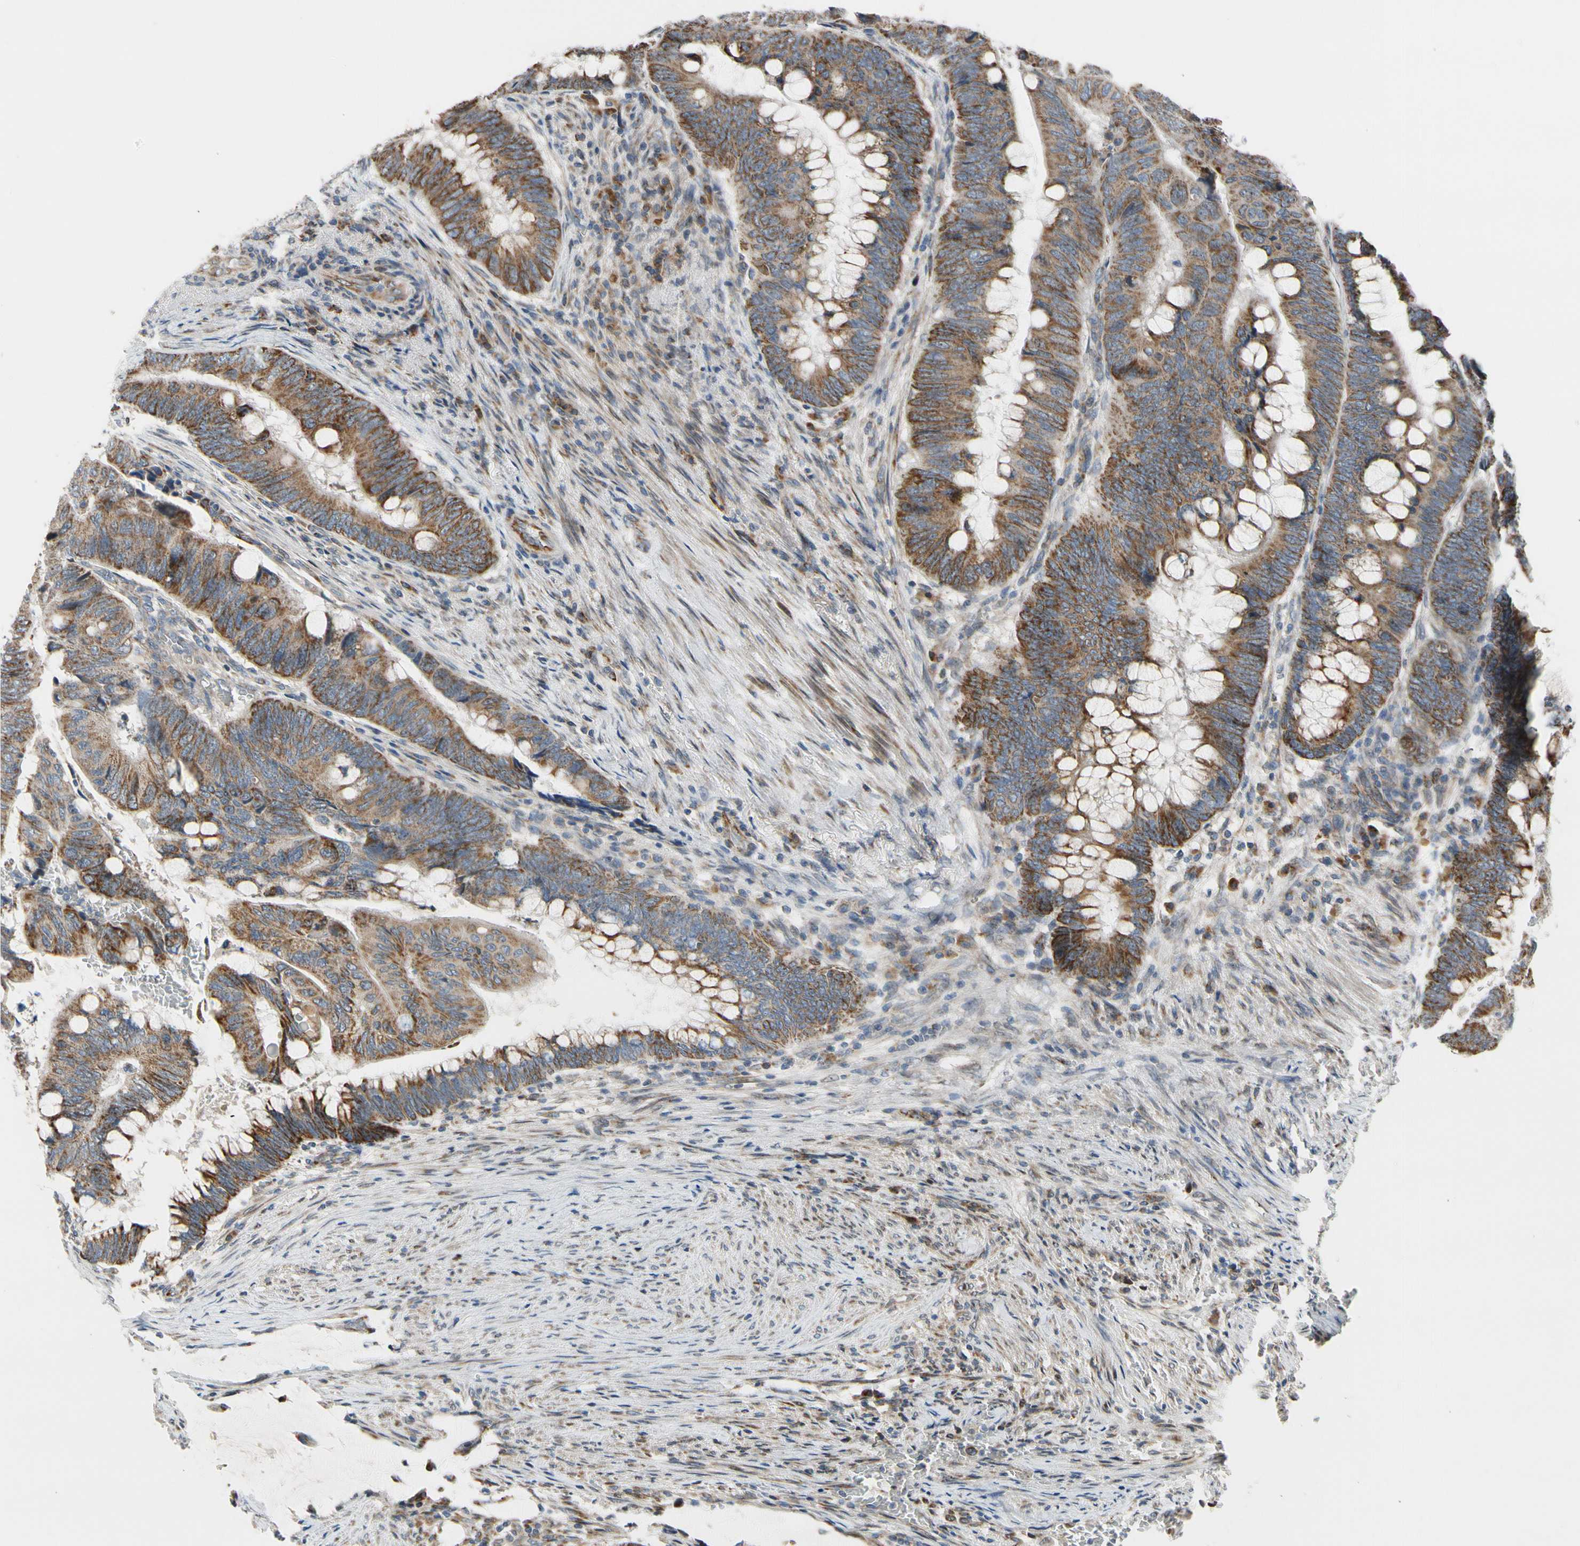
{"staining": {"intensity": "moderate", "quantity": ">75%", "location": "cytoplasmic/membranous"}, "tissue": "colorectal cancer", "cell_type": "Tumor cells", "image_type": "cancer", "snomed": [{"axis": "morphology", "description": "Normal tissue, NOS"}, {"axis": "morphology", "description": "Adenocarcinoma, NOS"}, {"axis": "topography", "description": "Rectum"}, {"axis": "topography", "description": "Peripheral nerve tissue"}], "caption": "Adenocarcinoma (colorectal) tissue reveals moderate cytoplasmic/membranous staining in approximately >75% of tumor cells, visualized by immunohistochemistry. Ihc stains the protein of interest in brown and the nuclei are stained blue.", "gene": "NPHP3", "patient": {"sex": "male", "age": 92}}